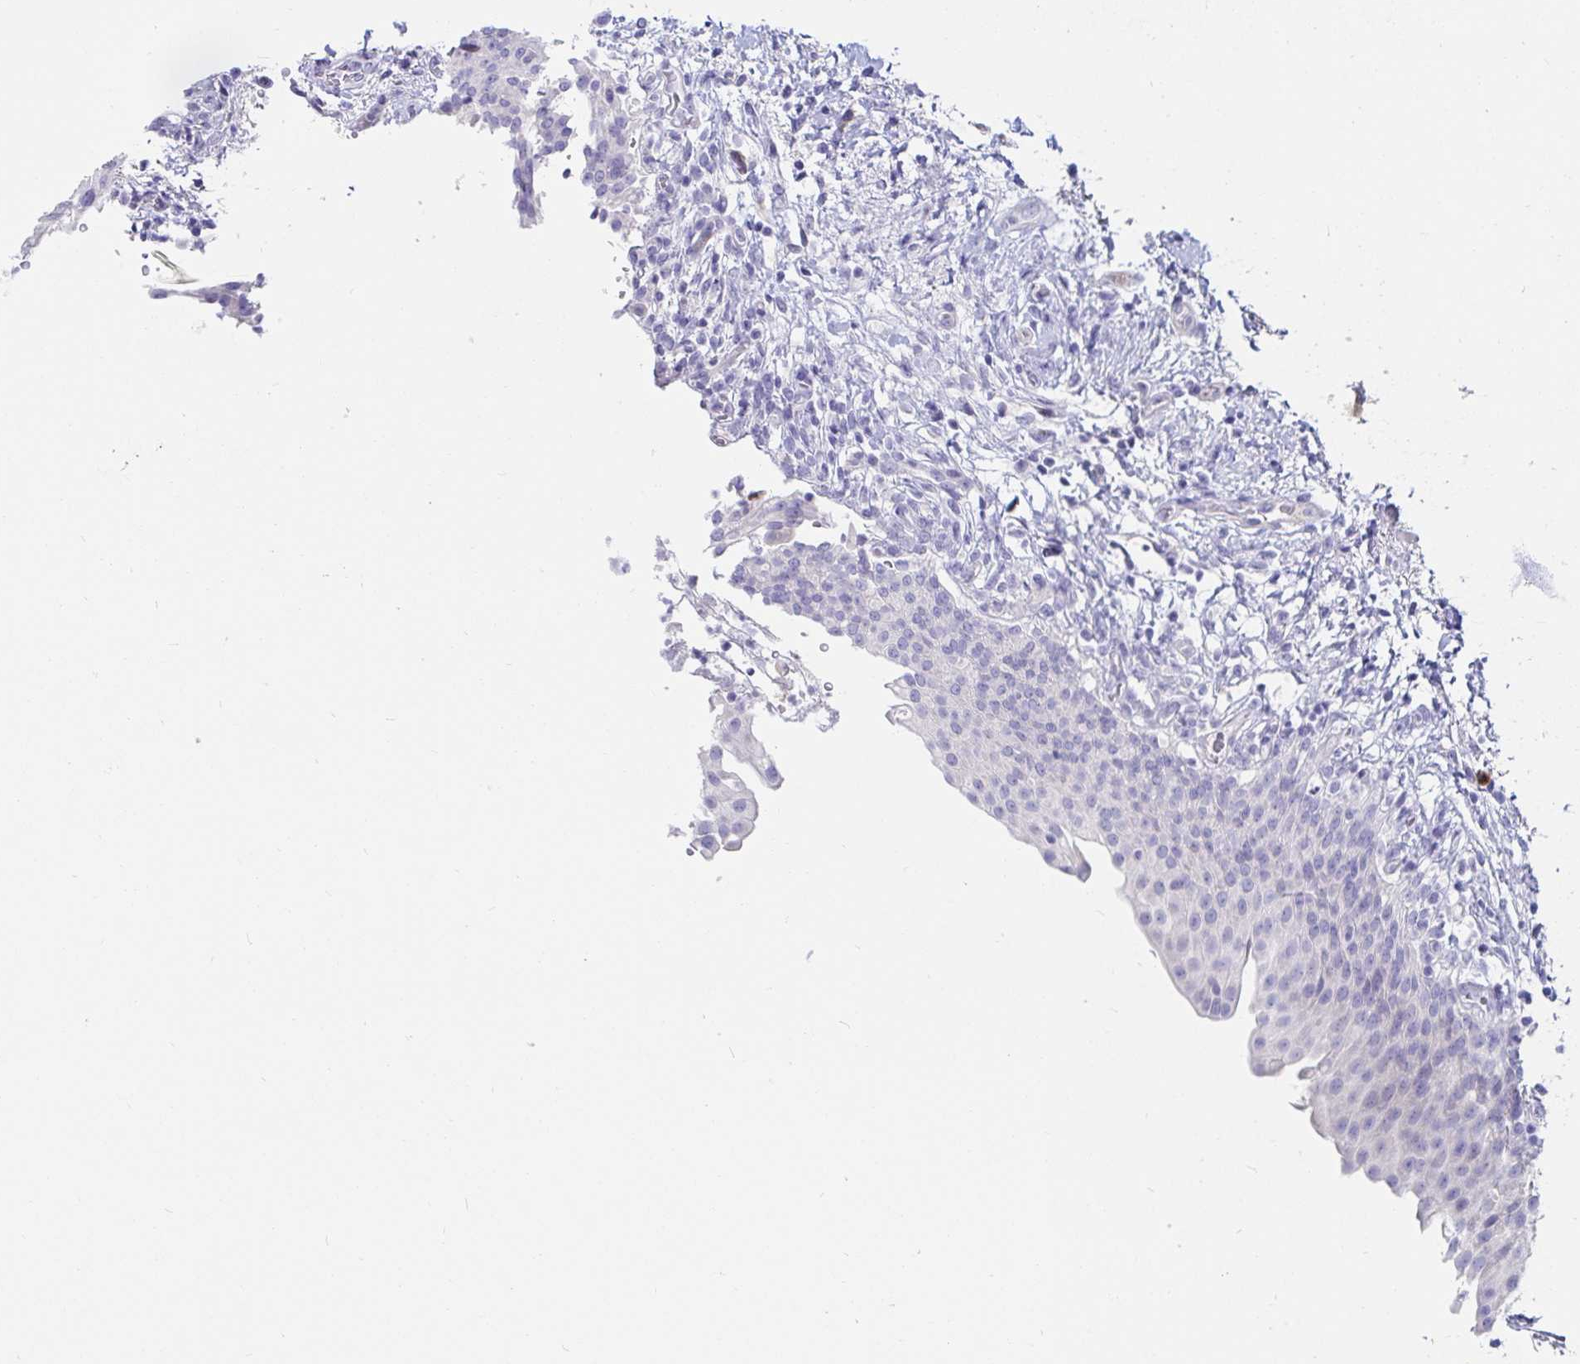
{"staining": {"intensity": "negative", "quantity": "none", "location": "none"}, "tissue": "urinary bladder", "cell_type": "Urothelial cells", "image_type": "normal", "snomed": [{"axis": "morphology", "description": "Normal tissue, NOS"}, {"axis": "topography", "description": "Urinary bladder"}, {"axis": "topography", "description": "Peripheral nerve tissue"}], "caption": "Immunohistochemical staining of benign human urinary bladder shows no significant staining in urothelial cells.", "gene": "C4orf17", "patient": {"sex": "female", "age": 60}}